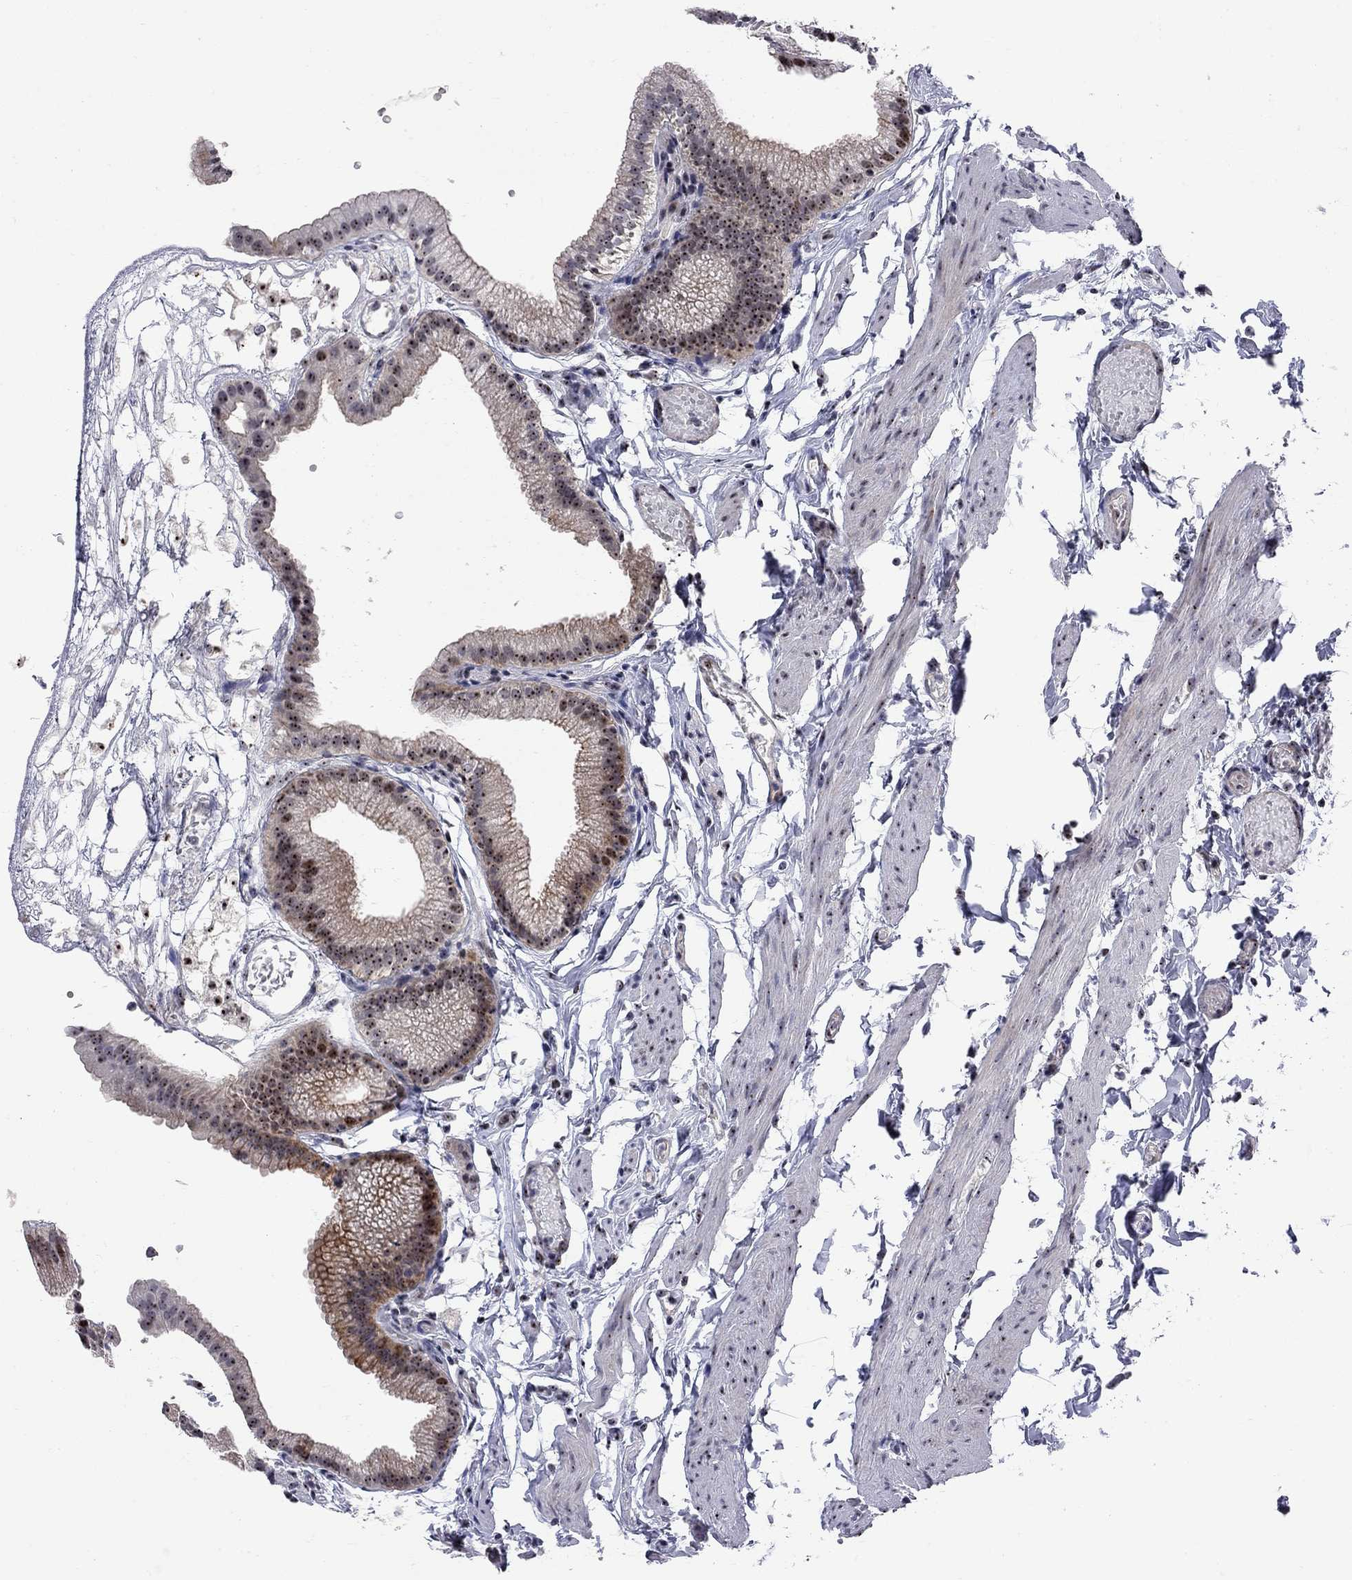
{"staining": {"intensity": "moderate", "quantity": ">75%", "location": "nuclear"}, "tissue": "gallbladder", "cell_type": "Glandular cells", "image_type": "normal", "snomed": [{"axis": "morphology", "description": "Normal tissue, NOS"}, {"axis": "topography", "description": "Gallbladder"}], "caption": "The photomicrograph reveals a brown stain indicating the presence of a protein in the nuclear of glandular cells in gallbladder. Immunohistochemistry (ihc) stains the protein of interest in brown and the nuclei are stained blue.", "gene": "DHX33", "patient": {"sex": "female", "age": 45}}